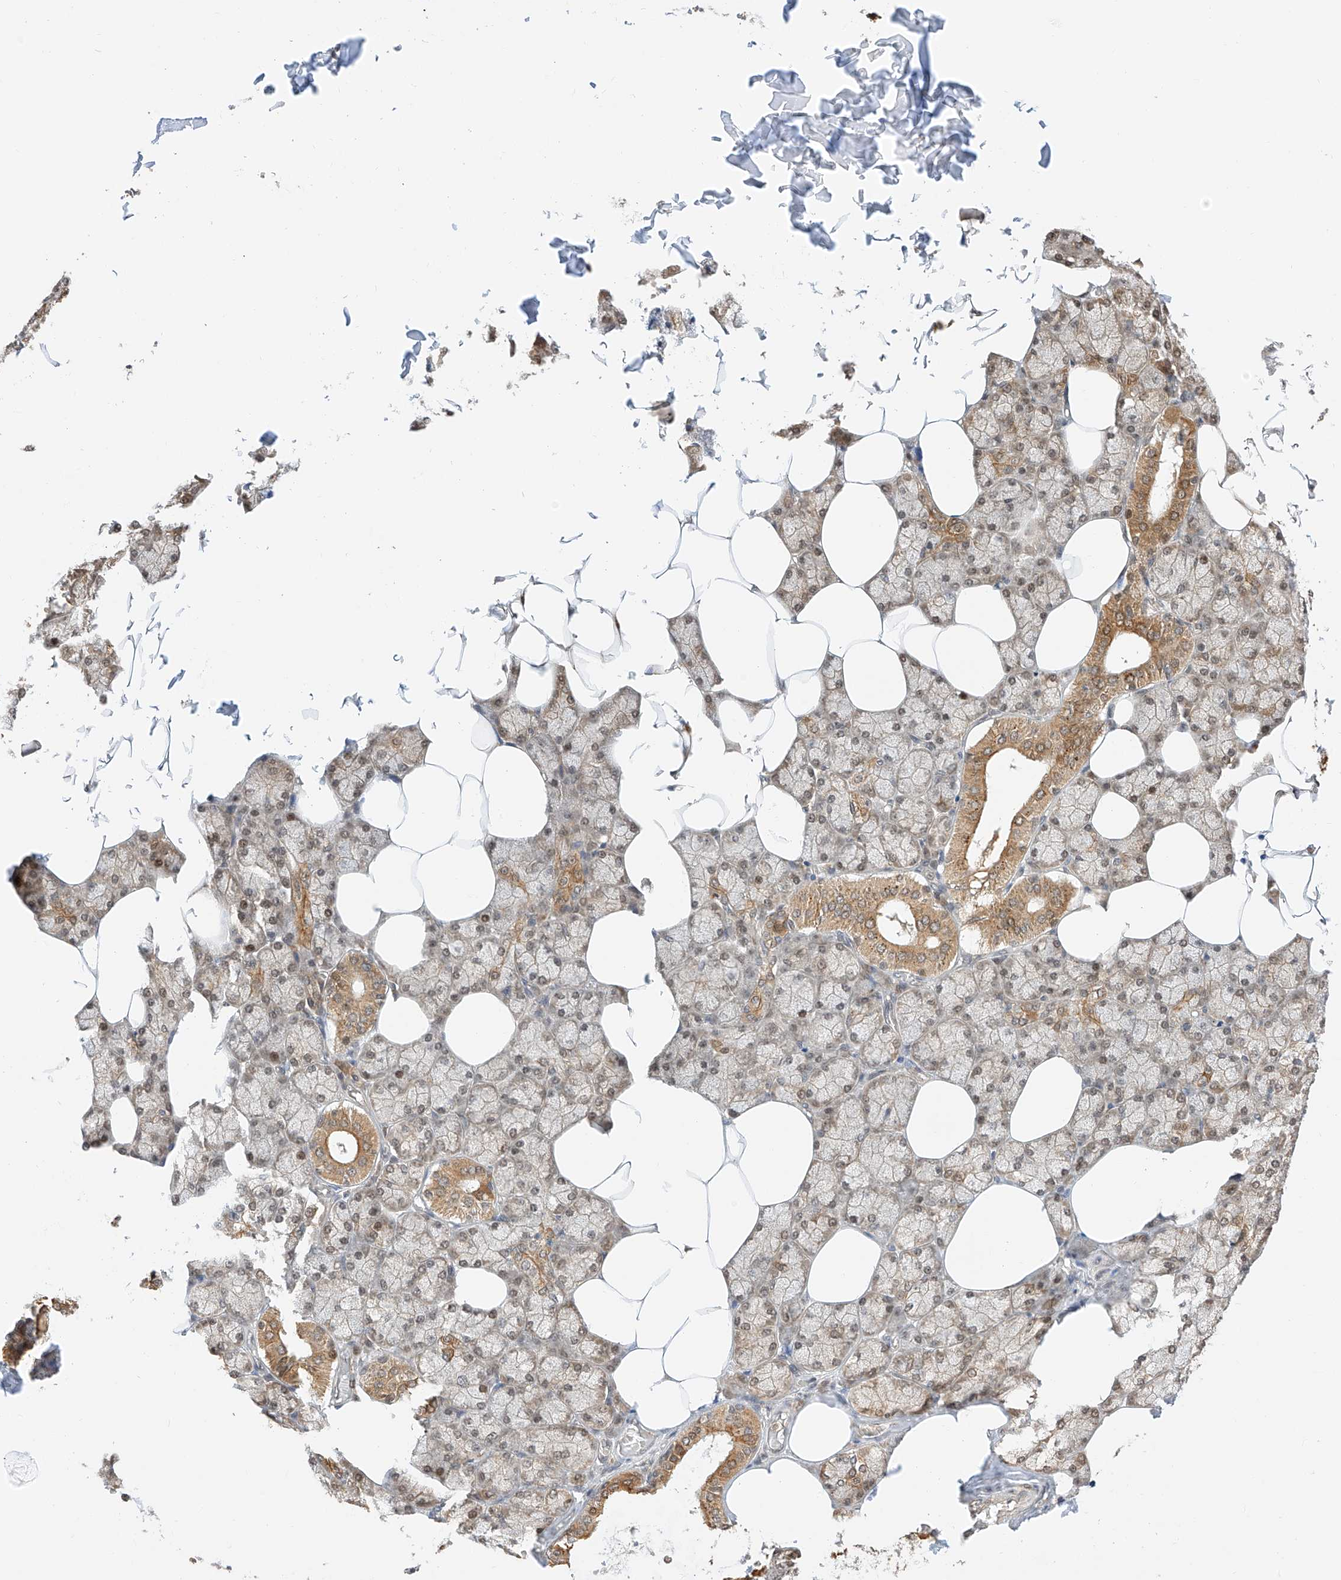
{"staining": {"intensity": "moderate", "quantity": "25%-75%", "location": "cytoplasmic/membranous,nuclear"}, "tissue": "salivary gland", "cell_type": "Glandular cells", "image_type": "normal", "snomed": [{"axis": "morphology", "description": "Normal tissue, NOS"}, {"axis": "topography", "description": "Salivary gland"}], "caption": "DAB (3,3'-diaminobenzidine) immunohistochemical staining of normal human salivary gland demonstrates moderate cytoplasmic/membranous,nuclear protein staining in approximately 25%-75% of glandular cells. (DAB (3,3'-diaminobenzidine) IHC with brightfield microscopy, high magnification).", "gene": "EIF4H", "patient": {"sex": "male", "age": 62}}